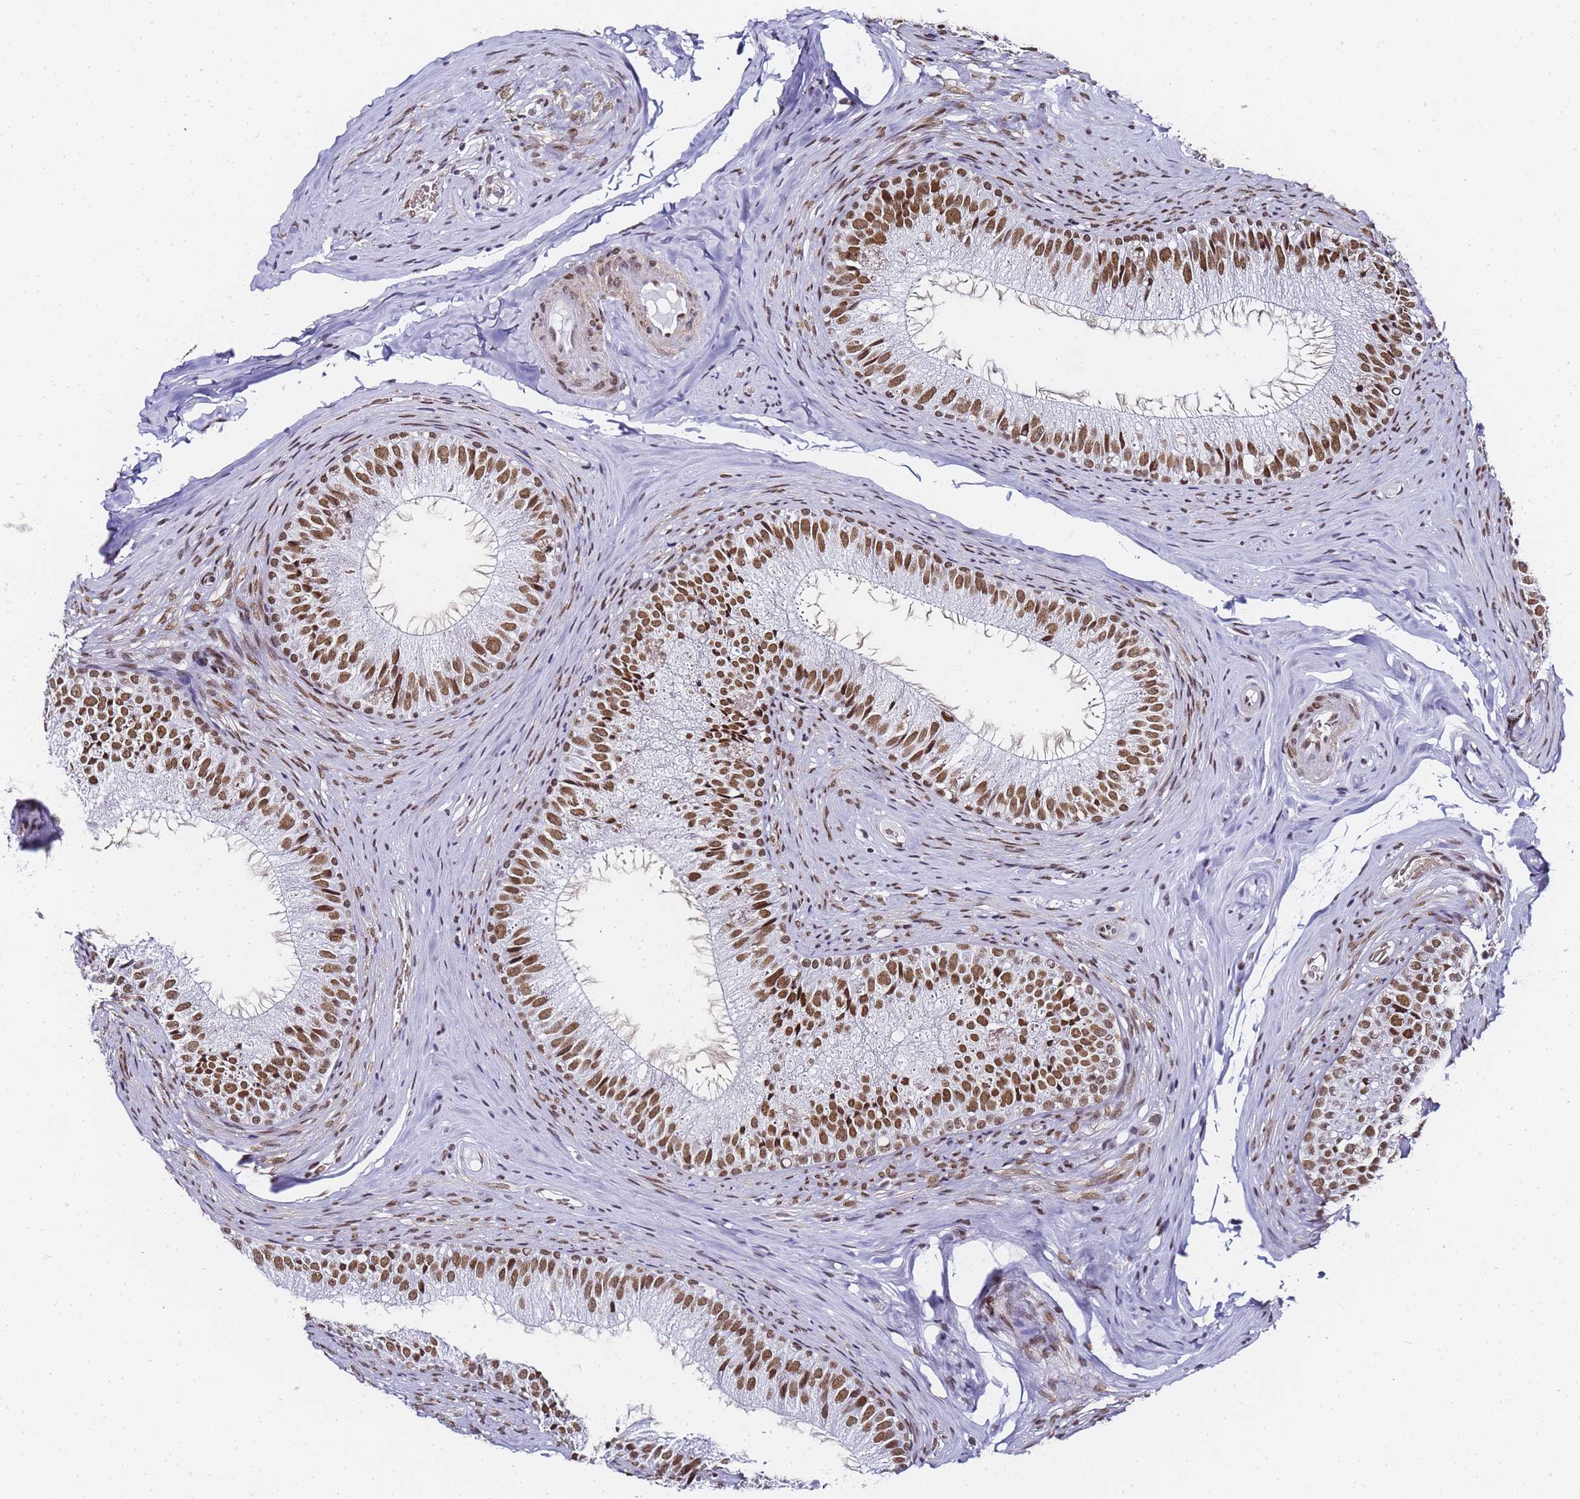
{"staining": {"intensity": "moderate", "quantity": ">75%", "location": "nuclear"}, "tissue": "epididymis", "cell_type": "Glandular cells", "image_type": "normal", "snomed": [{"axis": "morphology", "description": "Normal tissue, NOS"}, {"axis": "topography", "description": "Epididymis"}], "caption": "This micrograph exhibits benign epididymis stained with immunohistochemistry to label a protein in brown. The nuclear of glandular cells show moderate positivity for the protein. Nuclei are counter-stained blue.", "gene": "POLR1A", "patient": {"sex": "male", "age": 34}}